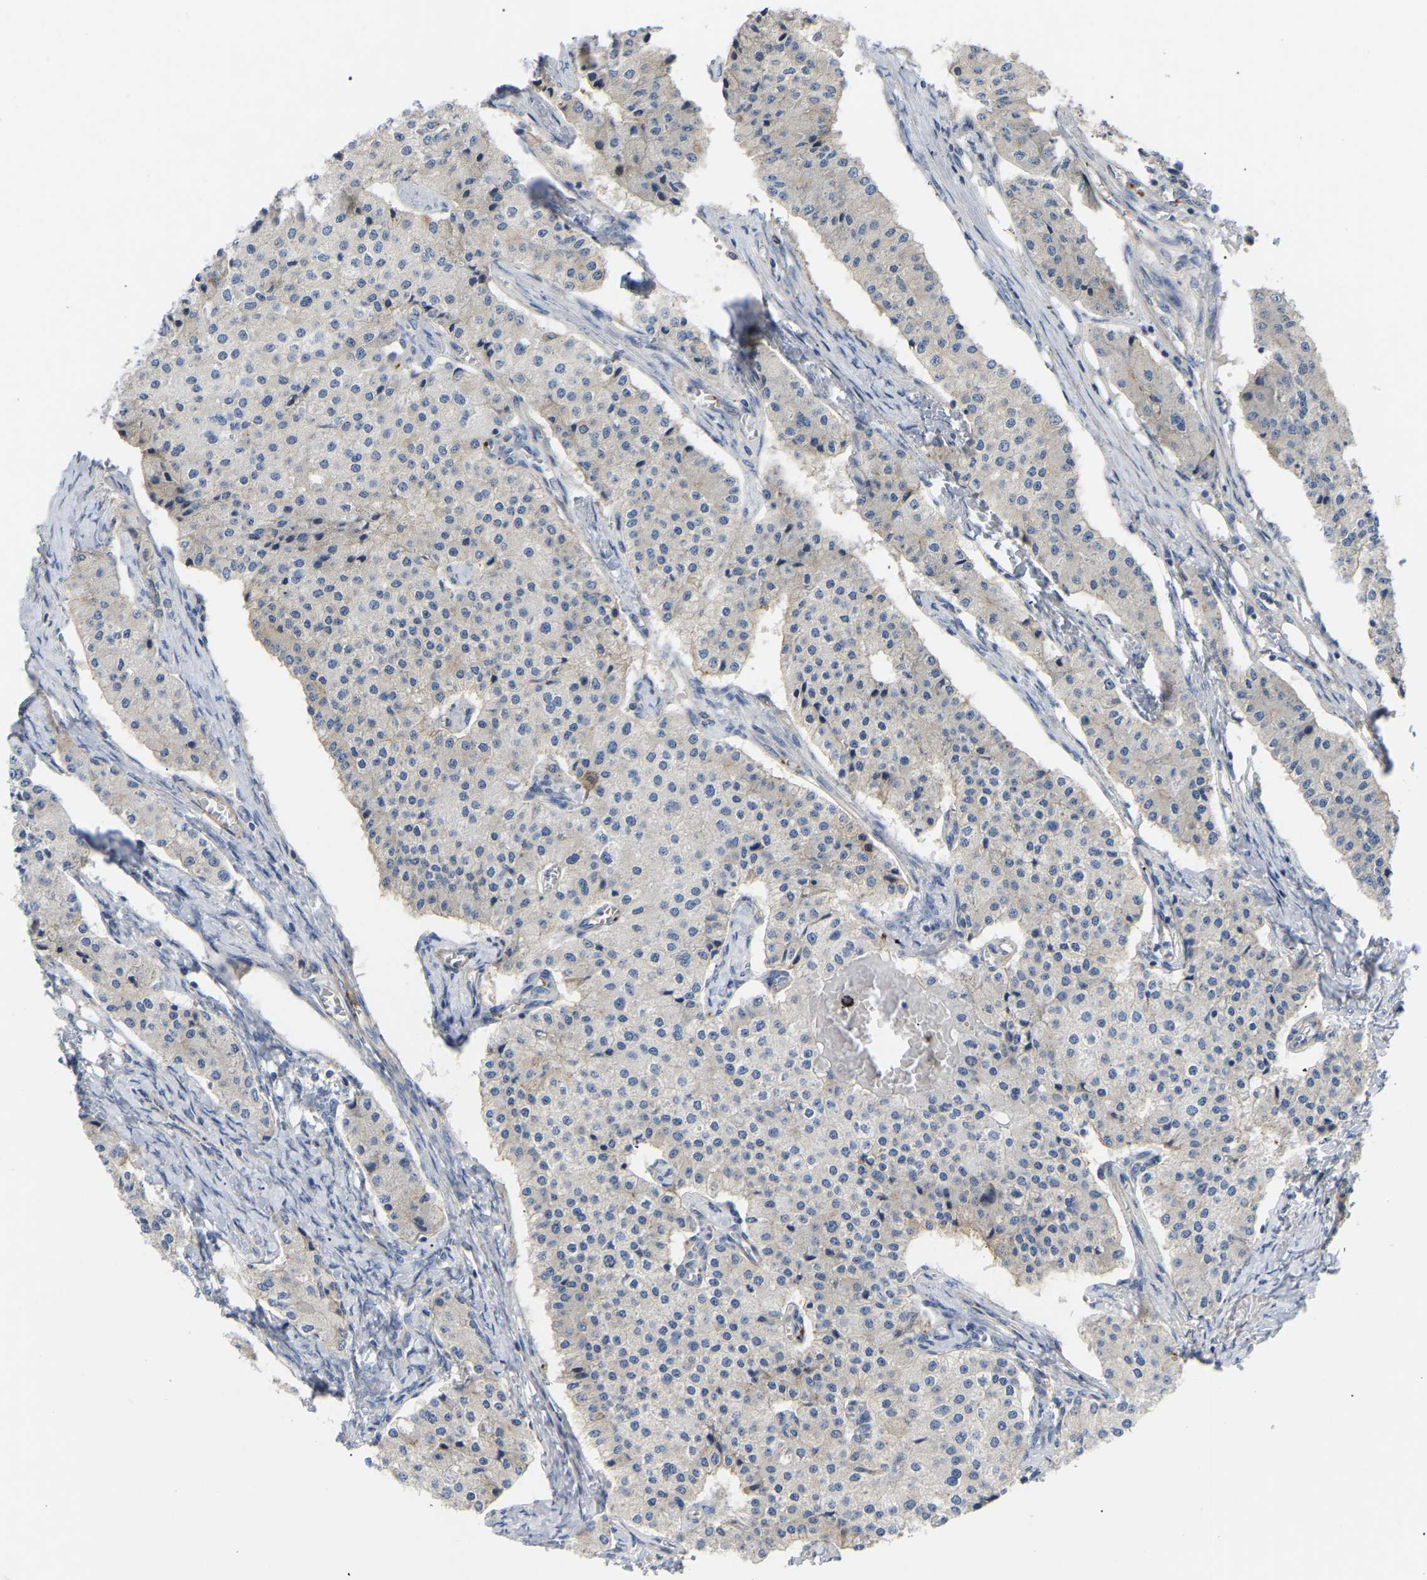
{"staining": {"intensity": "negative", "quantity": "none", "location": "none"}, "tissue": "carcinoid", "cell_type": "Tumor cells", "image_type": "cancer", "snomed": [{"axis": "morphology", "description": "Carcinoid, malignant, NOS"}, {"axis": "topography", "description": "Colon"}], "caption": "Carcinoid (malignant) was stained to show a protein in brown. There is no significant positivity in tumor cells.", "gene": "ZNF449", "patient": {"sex": "female", "age": 52}}